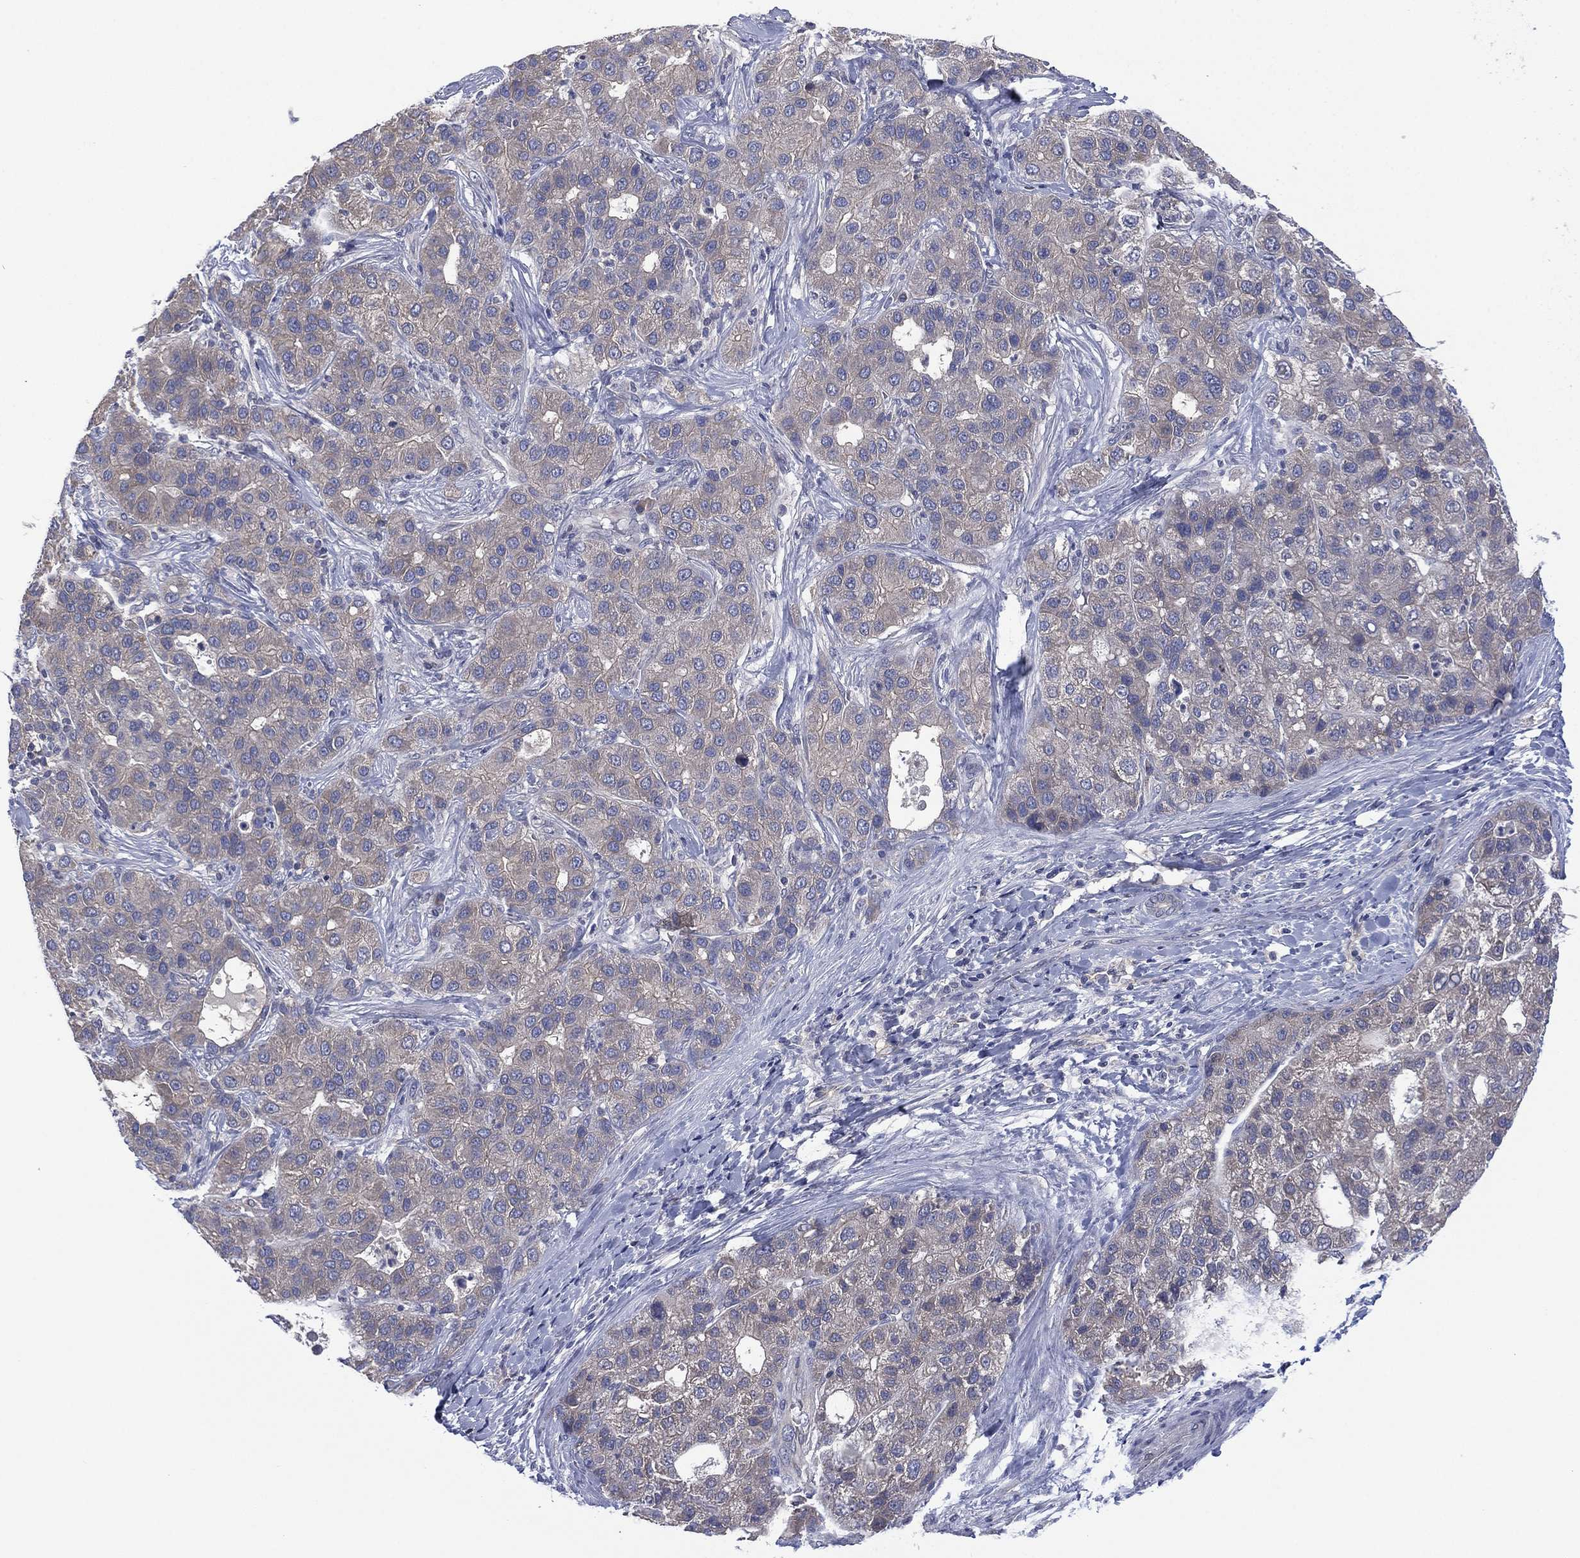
{"staining": {"intensity": "negative", "quantity": "none", "location": "none"}, "tissue": "liver cancer", "cell_type": "Tumor cells", "image_type": "cancer", "snomed": [{"axis": "morphology", "description": "Carcinoma, Hepatocellular, NOS"}, {"axis": "topography", "description": "Liver"}], "caption": "IHC image of neoplastic tissue: human liver cancer stained with DAB (3,3'-diaminobenzidine) reveals no significant protein expression in tumor cells.", "gene": "MPP7", "patient": {"sex": "male", "age": 65}}